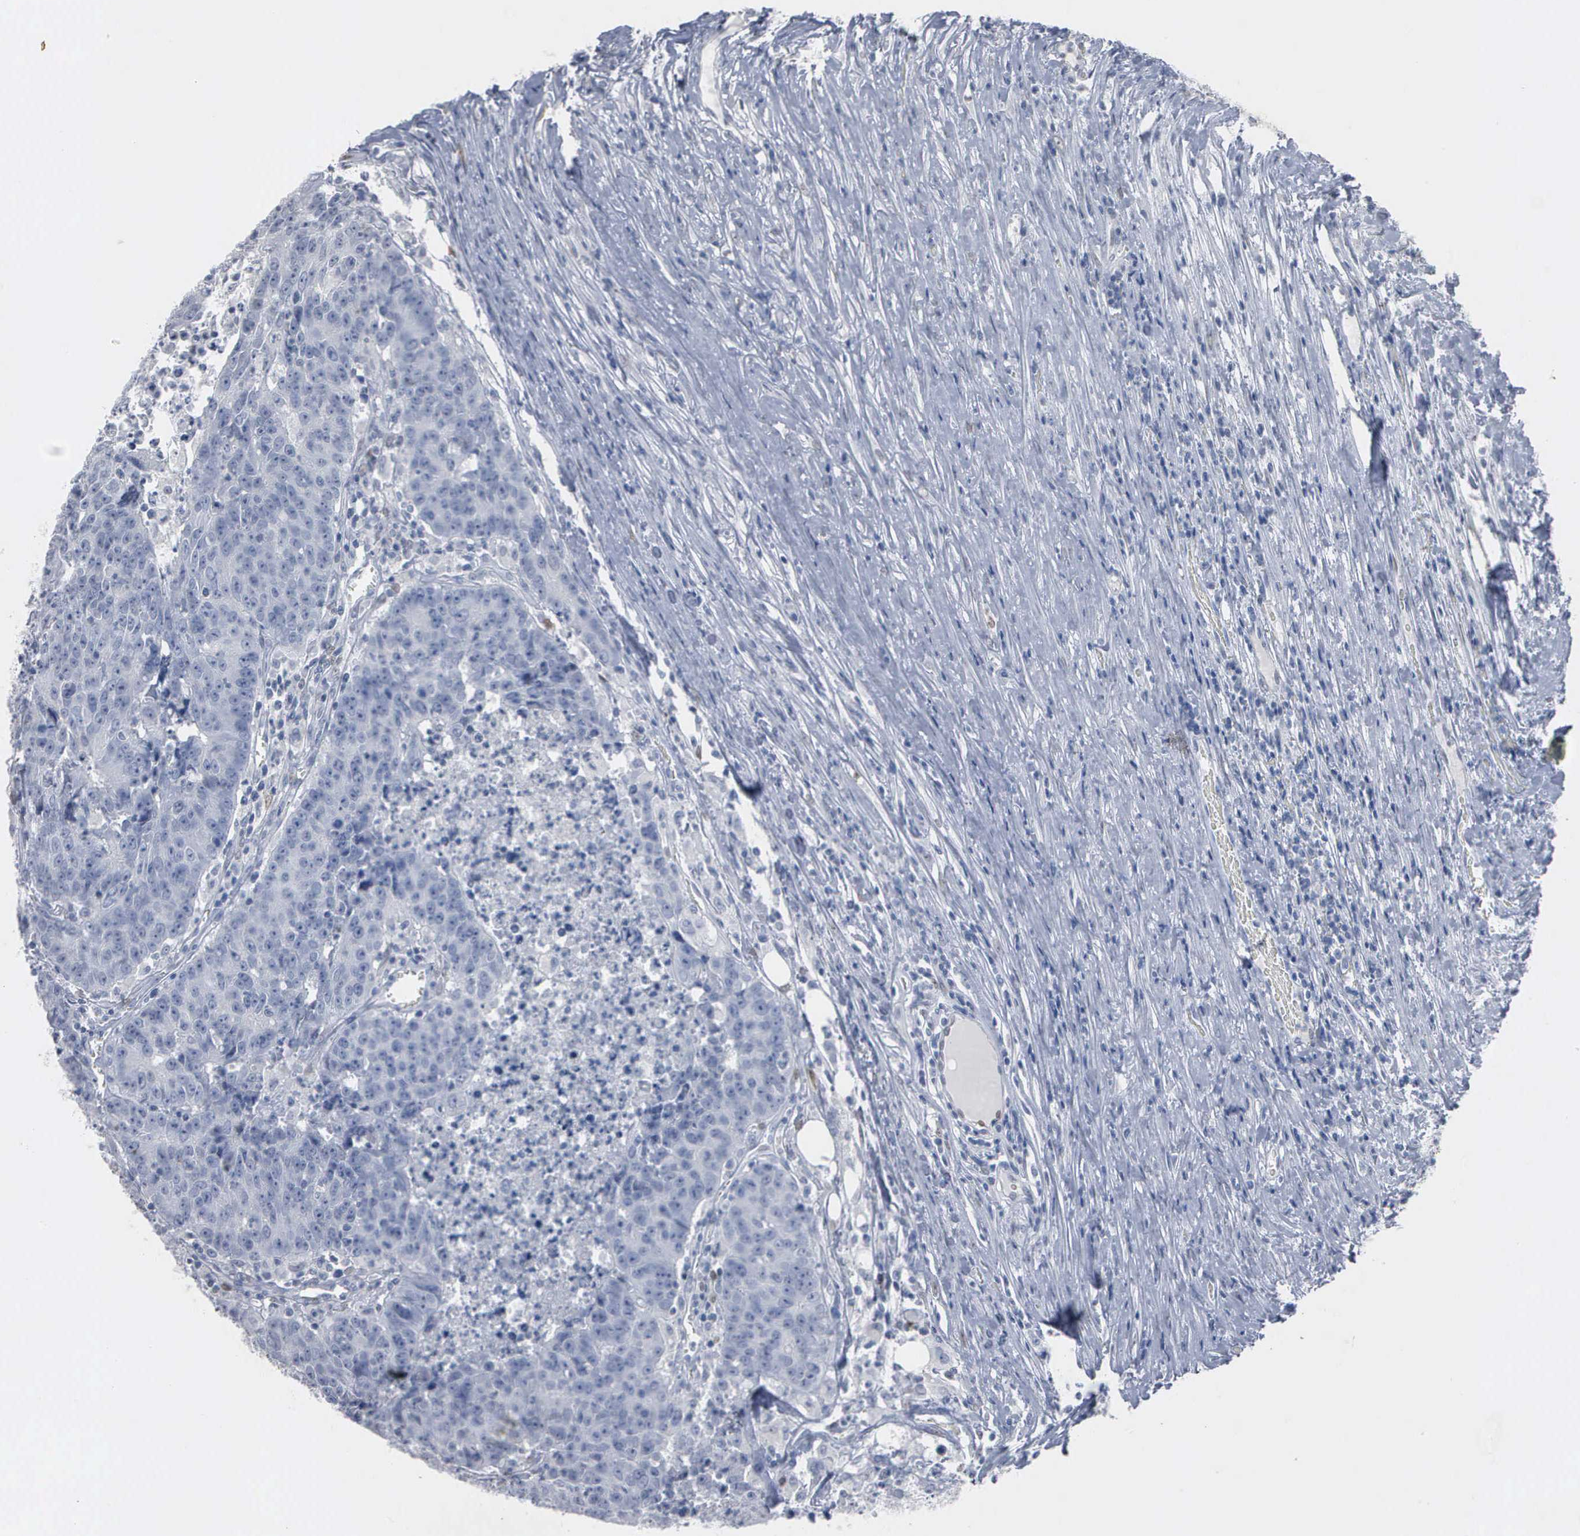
{"staining": {"intensity": "negative", "quantity": "none", "location": "none"}, "tissue": "colorectal cancer", "cell_type": "Tumor cells", "image_type": "cancer", "snomed": [{"axis": "morphology", "description": "Adenocarcinoma, NOS"}, {"axis": "topography", "description": "Colon"}], "caption": "DAB (3,3'-diaminobenzidine) immunohistochemical staining of colorectal cancer displays no significant positivity in tumor cells.", "gene": "FGF2", "patient": {"sex": "female", "age": 53}}